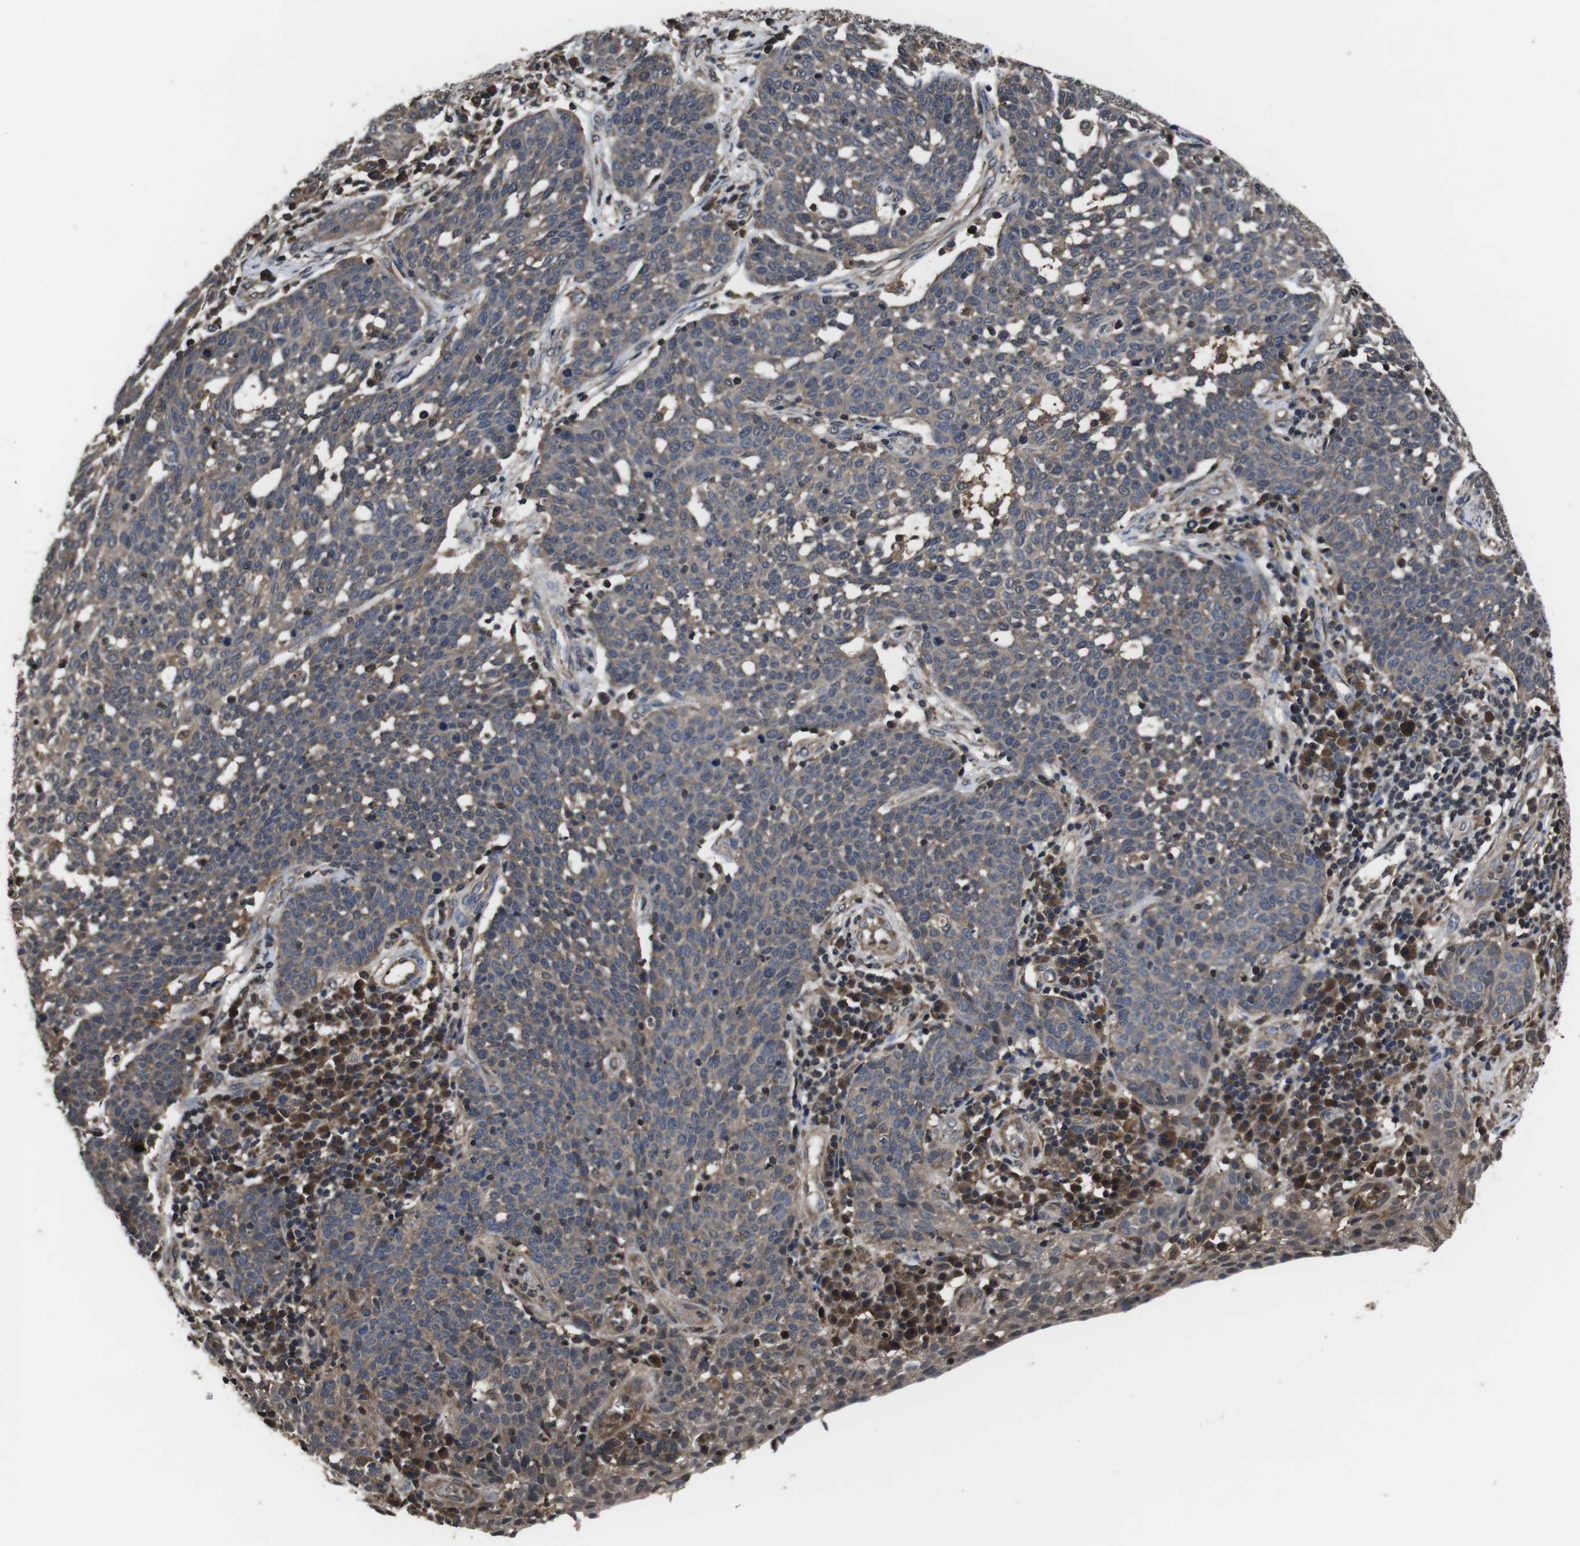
{"staining": {"intensity": "weak", "quantity": "25%-75%", "location": "cytoplasmic/membranous"}, "tissue": "cervical cancer", "cell_type": "Tumor cells", "image_type": "cancer", "snomed": [{"axis": "morphology", "description": "Squamous cell carcinoma, NOS"}, {"axis": "topography", "description": "Cervix"}], "caption": "Squamous cell carcinoma (cervical) stained with a protein marker reveals weak staining in tumor cells.", "gene": "CXCL11", "patient": {"sex": "female", "age": 34}}